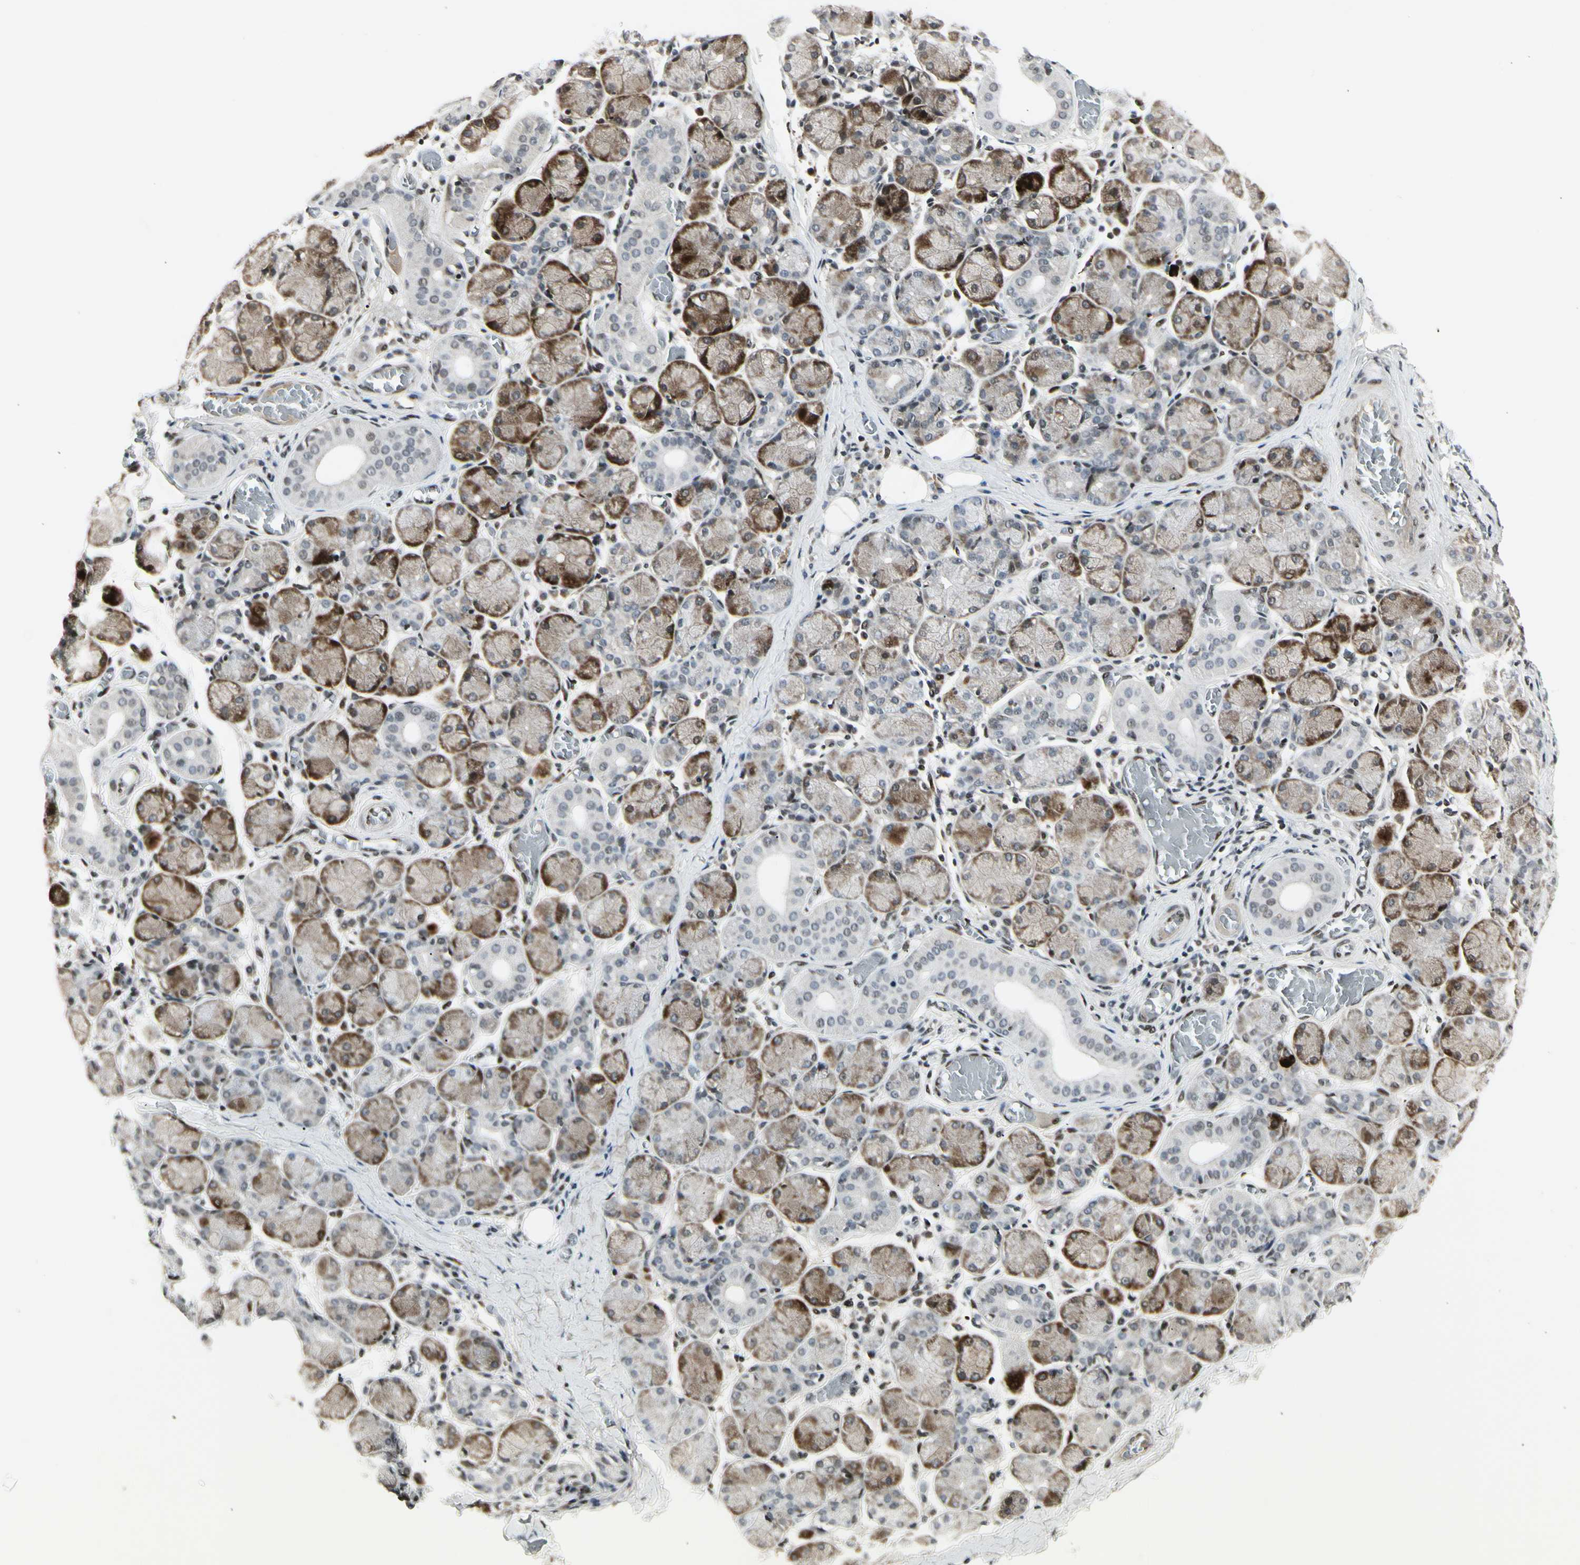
{"staining": {"intensity": "strong", "quantity": "25%-75%", "location": "cytoplasmic/membranous"}, "tissue": "salivary gland", "cell_type": "Glandular cells", "image_type": "normal", "snomed": [{"axis": "morphology", "description": "Normal tissue, NOS"}, {"axis": "topography", "description": "Salivary gland"}], "caption": "Strong cytoplasmic/membranous protein expression is seen in about 25%-75% of glandular cells in salivary gland. The protein is stained brown, and the nuclei are stained in blue (DAB IHC with brightfield microscopy, high magnification).", "gene": "FOXJ2", "patient": {"sex": "female", "age": 24}}